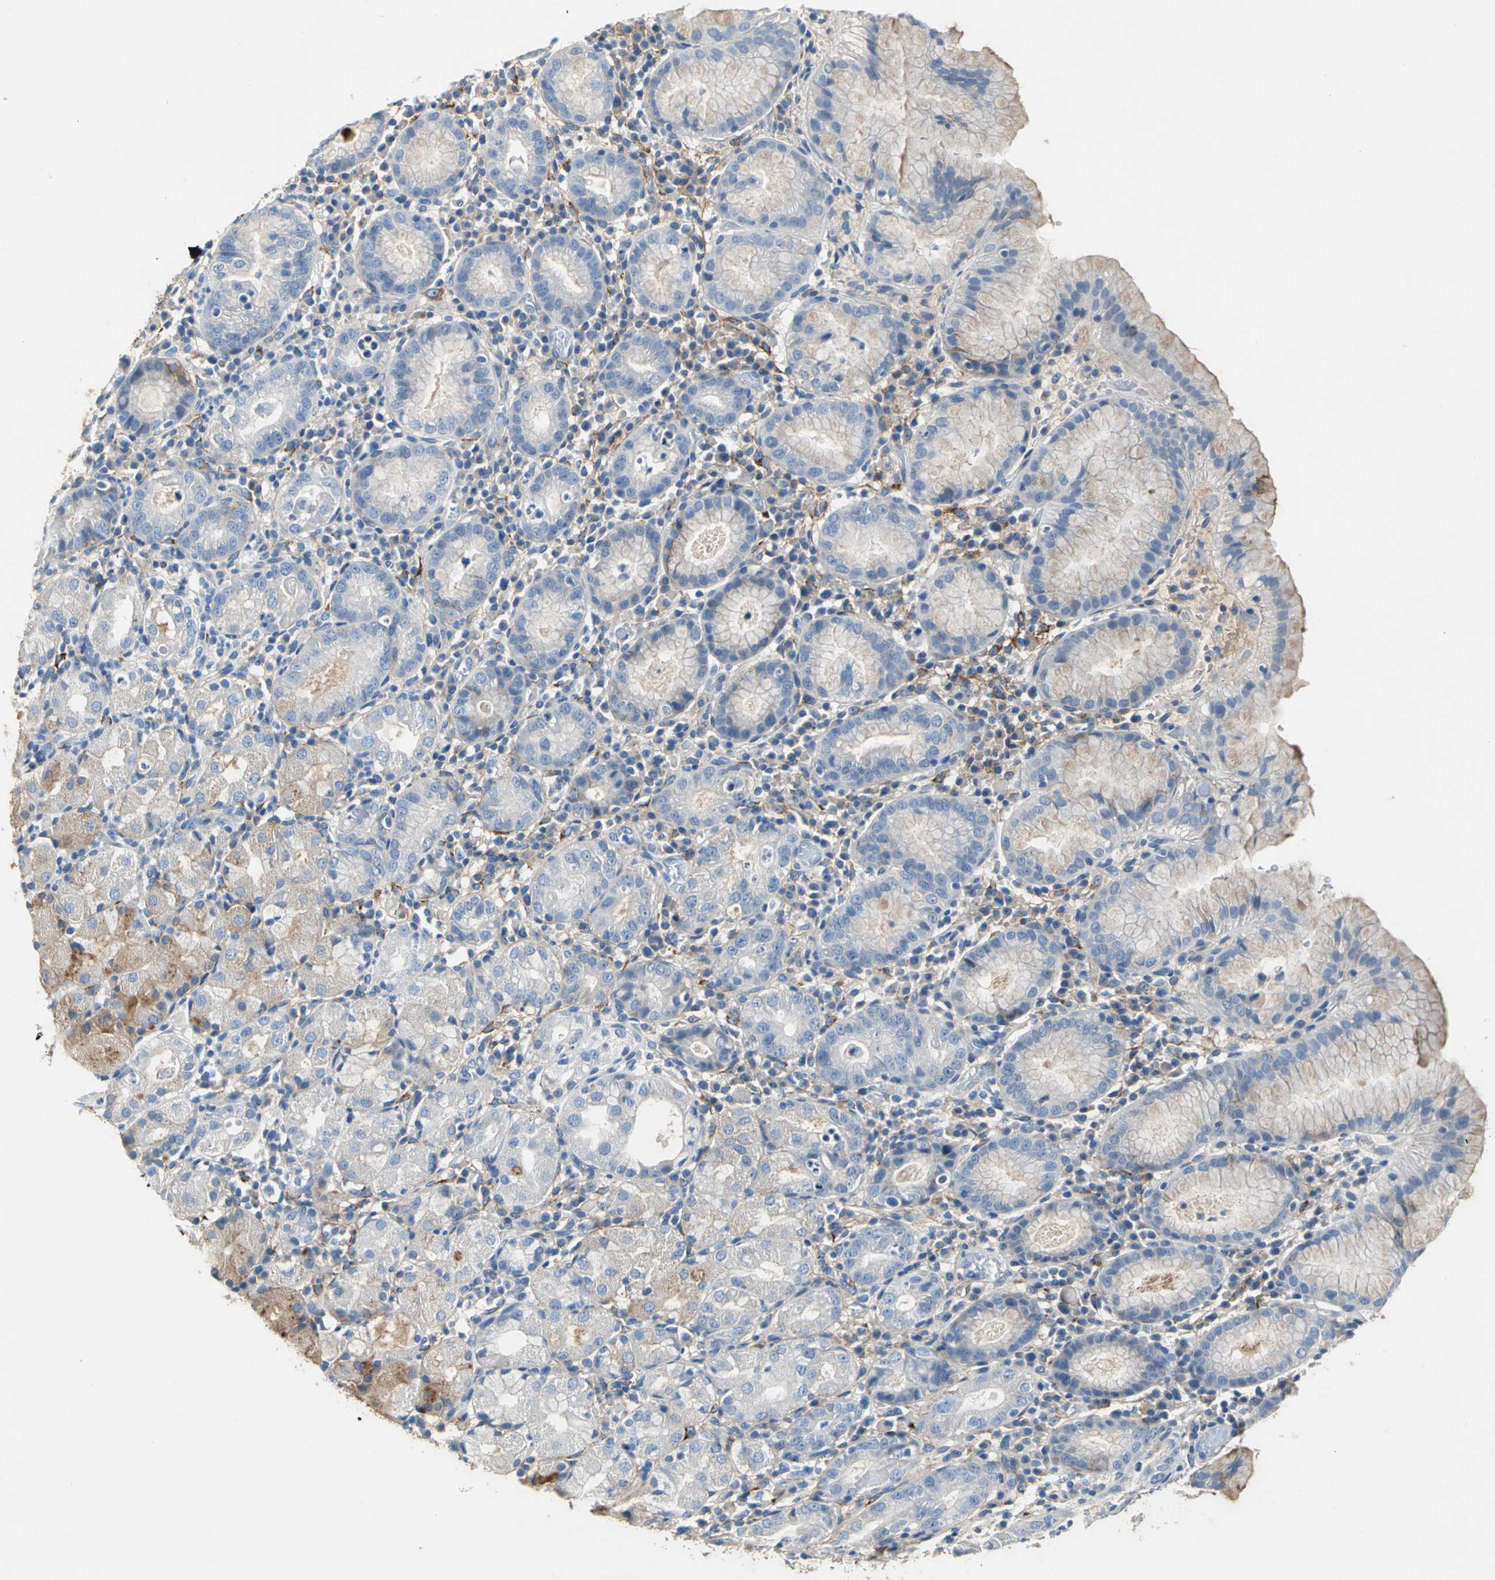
{"staining": {"intensity": "moderate", "quantity": "<25%", "location": "cytoplasmic/membranous"}, "tissue": "stomach", "cell_type": "Glandular cells", "image_type": "normal", "snomed": [{"axis": "morphology", "description": "Normal tissue, NOS"}, {"axis": "topography", "description": "Stomach"}, {"axis": "topography", "description": "Stomach, lower"}], "caption": "Moderate cytoplasmic/membranous positivity is seen in about <25% of glandular cells in unremarkable stomach. The staining is performed using DAB brown chromogen to label protein expression. The nuclei are counter-stained blue using hematoxylin.", "gene": "EFNB3", "patient": {"sex": "female", "age": 75}}